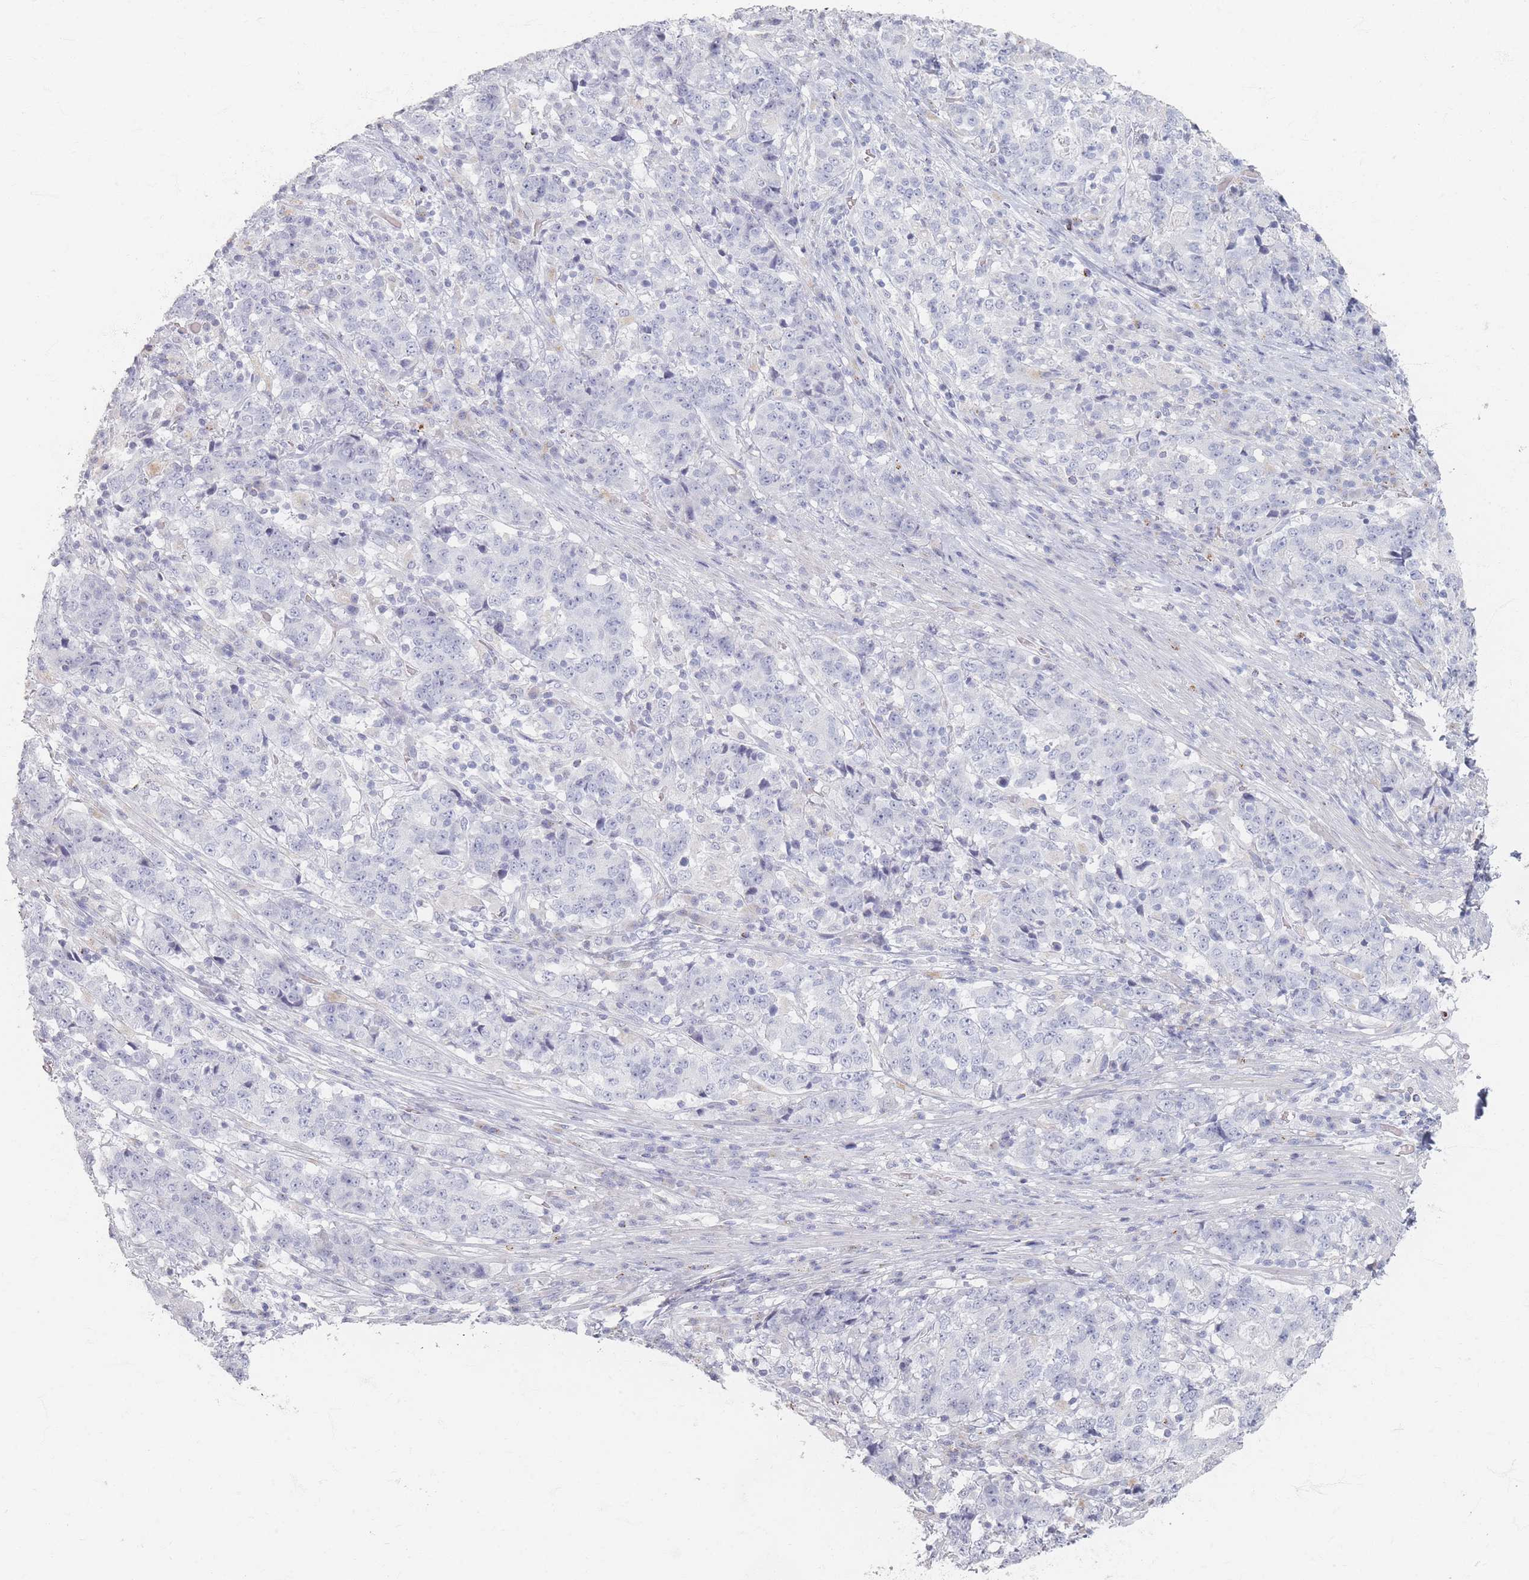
{"staining": {"intensity": "negative", "quantity": "none", "location": "none"}, "tissue": "stomach cancer", "cell_type": "Tumor cells", "image_type": "cancer", "snomed": [{"axis": "morphology", "description": "Adenocarcinoma, NOS"}, {"axis": "topography", "description": "Stomach"}], "caption": "Stomach cancer (adenocarcinoma) was stained to show a protein in brown. There is no significant positivity in tumor cells. The staining is performed using DAB (3,3'-diaminobenzidine) brown chromogen with nuclei counter-stained in using hematoxylin.", "gene": "SLC2A11", "patient": {"sex": "male", "age": 59}}